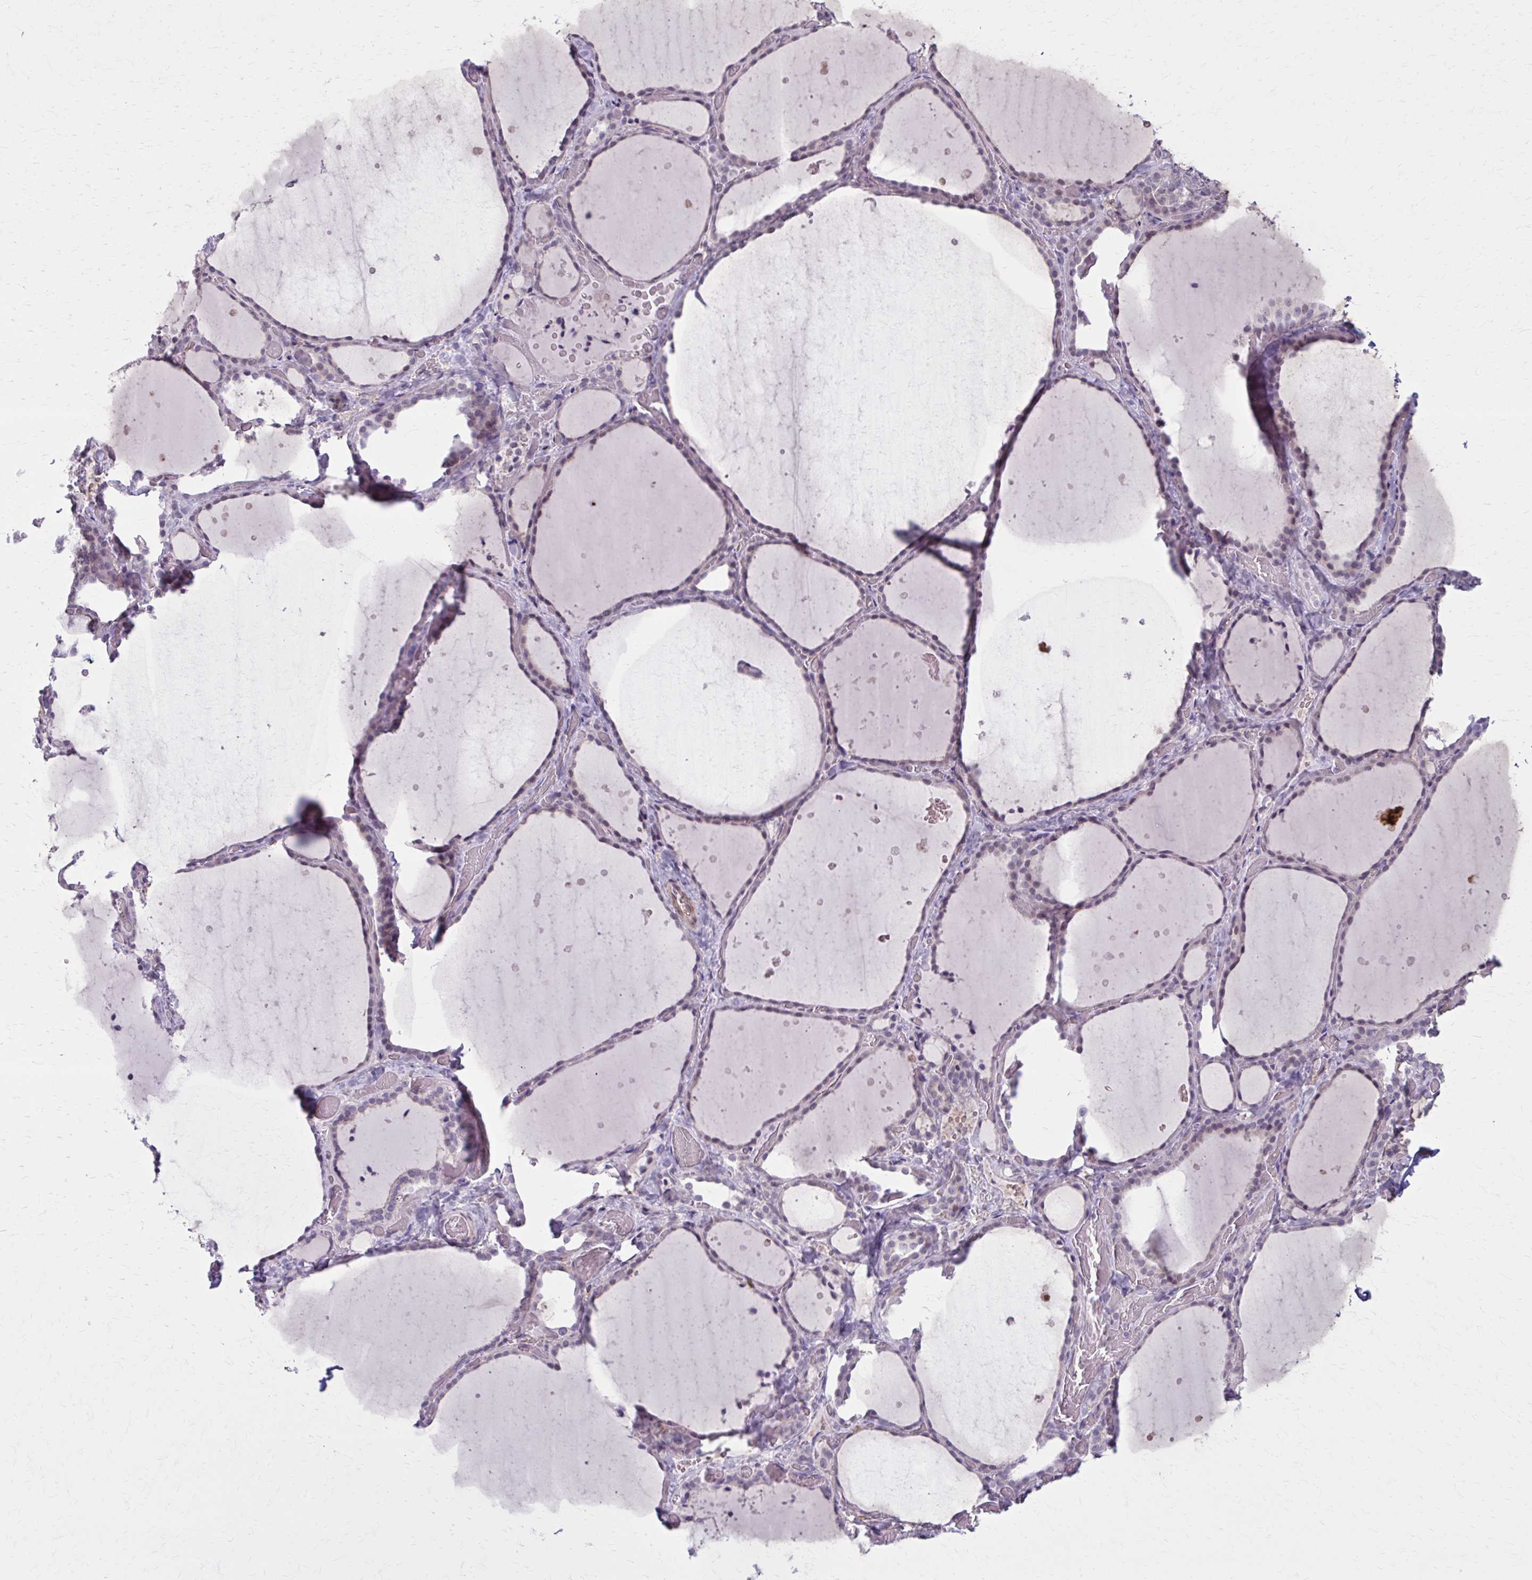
{"staining": {"intensity": "negative", "quantity": "none", "location": "none"}, "tissue": "thyroid gland", "cell_type": "Glandular cells", "image_type": "normal", "snomed": [{"axis": "morphology", "description": "Normal tissue, NOS"}, {"axis": "topography", "description": "Thyroid gland"}], "caption": "The micrograph displays no staining of glandular cells in normal thyroid gland. (DAB immunohistochemistry, high magnification).", "gene": "NUMBL", "patient": {"sex": "female", "age": 36}}